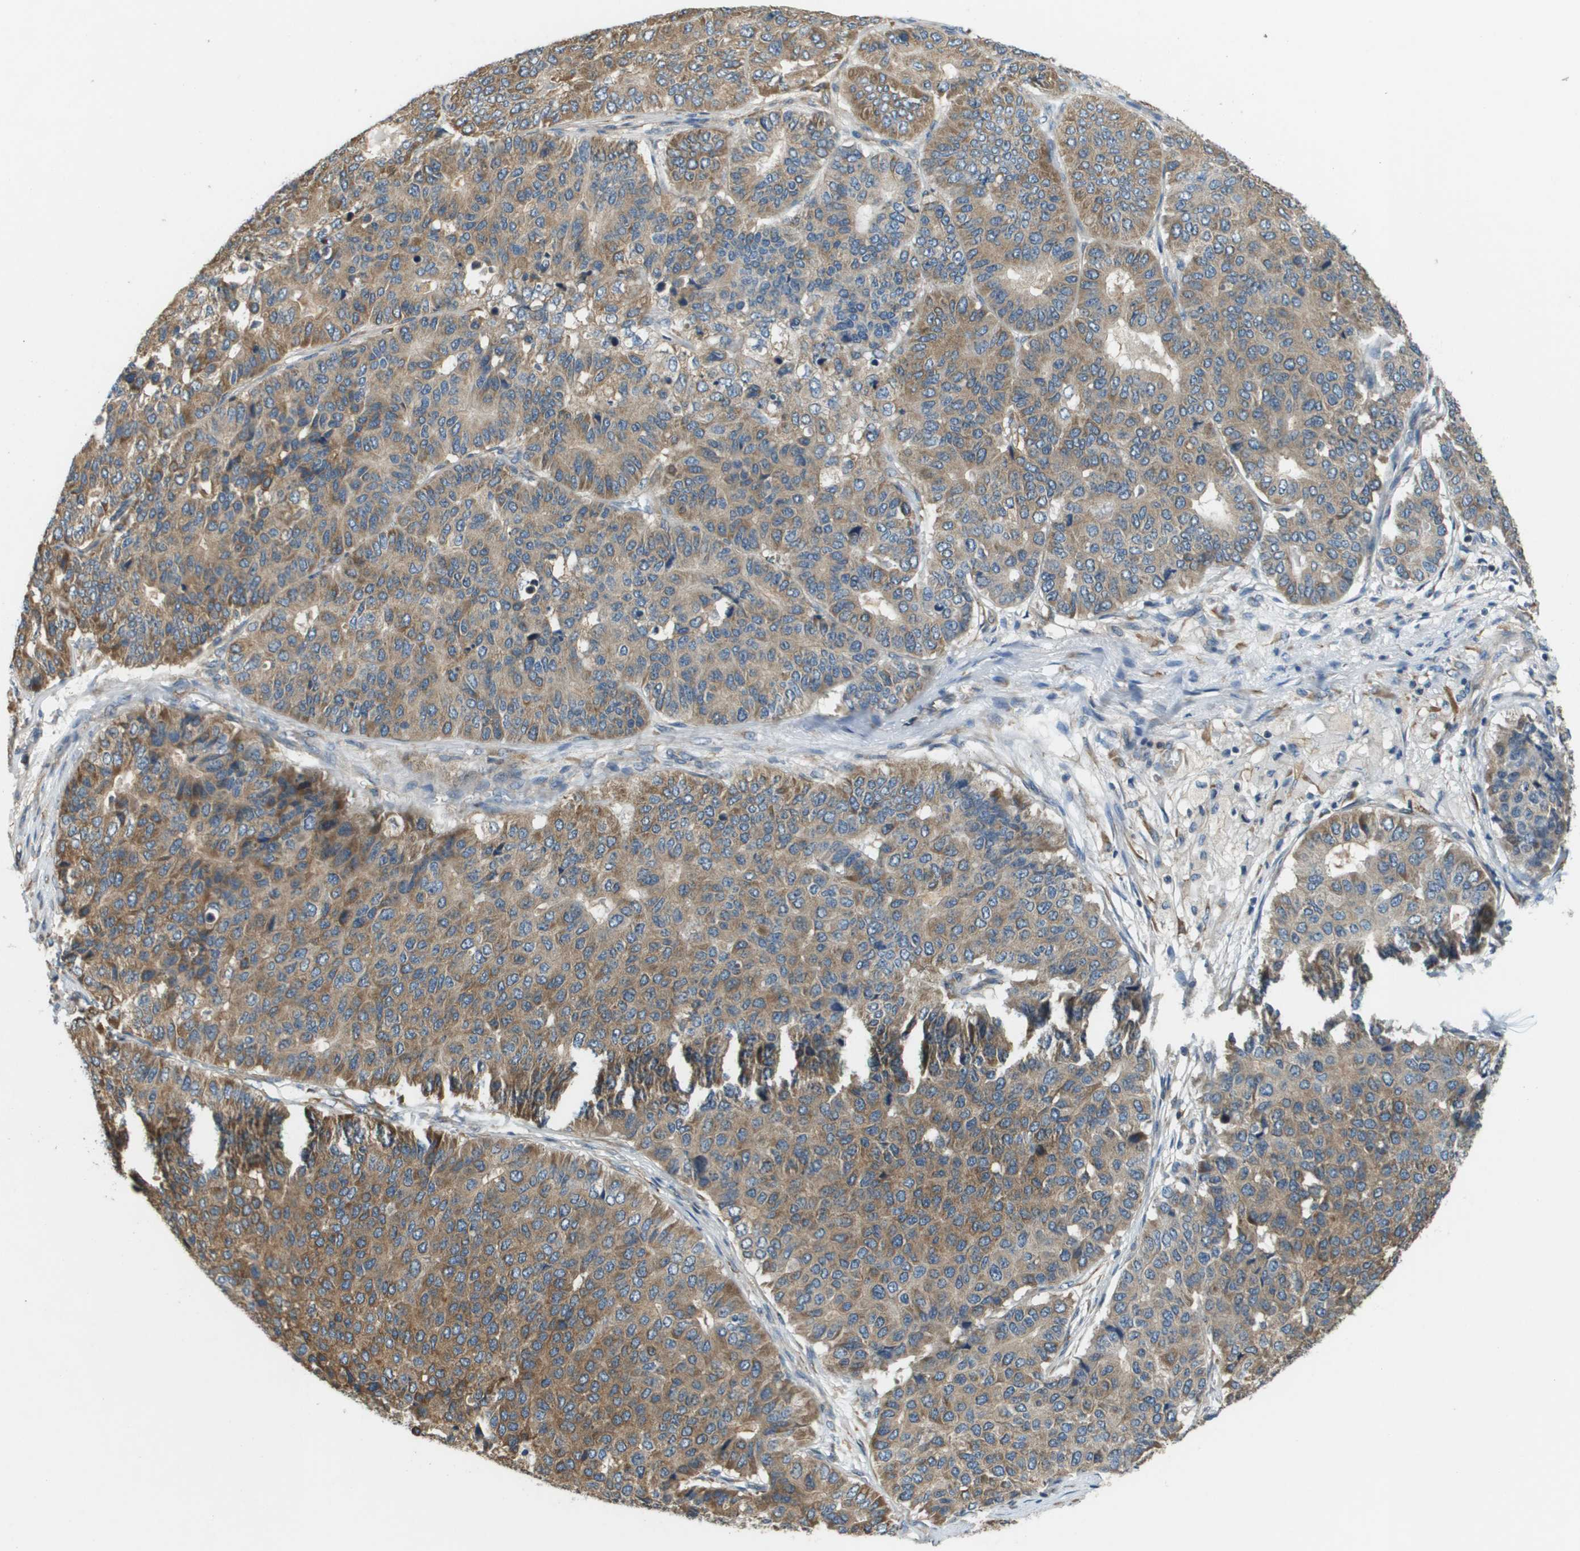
{"staining": {"intensity": "moderate", "quantity": ">75%", "location": "cytoplasmic/membranous"}, "tissue": "pancreatic cancer", "cell_type": "Tumor cells", "image_type": "cancer", "snomed": [{"axis": "morphology", "description": "Adenocarcinoma, NOS"}, {"axis": "topography", "description": "Pancreas"}], "caption": "Immunohistochemistry (IHC) image of neoplastic tissue: pancreatic cancer (adenocarcinoma) stained using IHC exhibits medium levels of moderate protein expression localized specifically in the cytoplasmic/membranous of tumor cells, appearing as a cytoplasmic/membranous brown color.", "gene": "SAMSN1", "patient": {"sex": "male", "age": 50}}